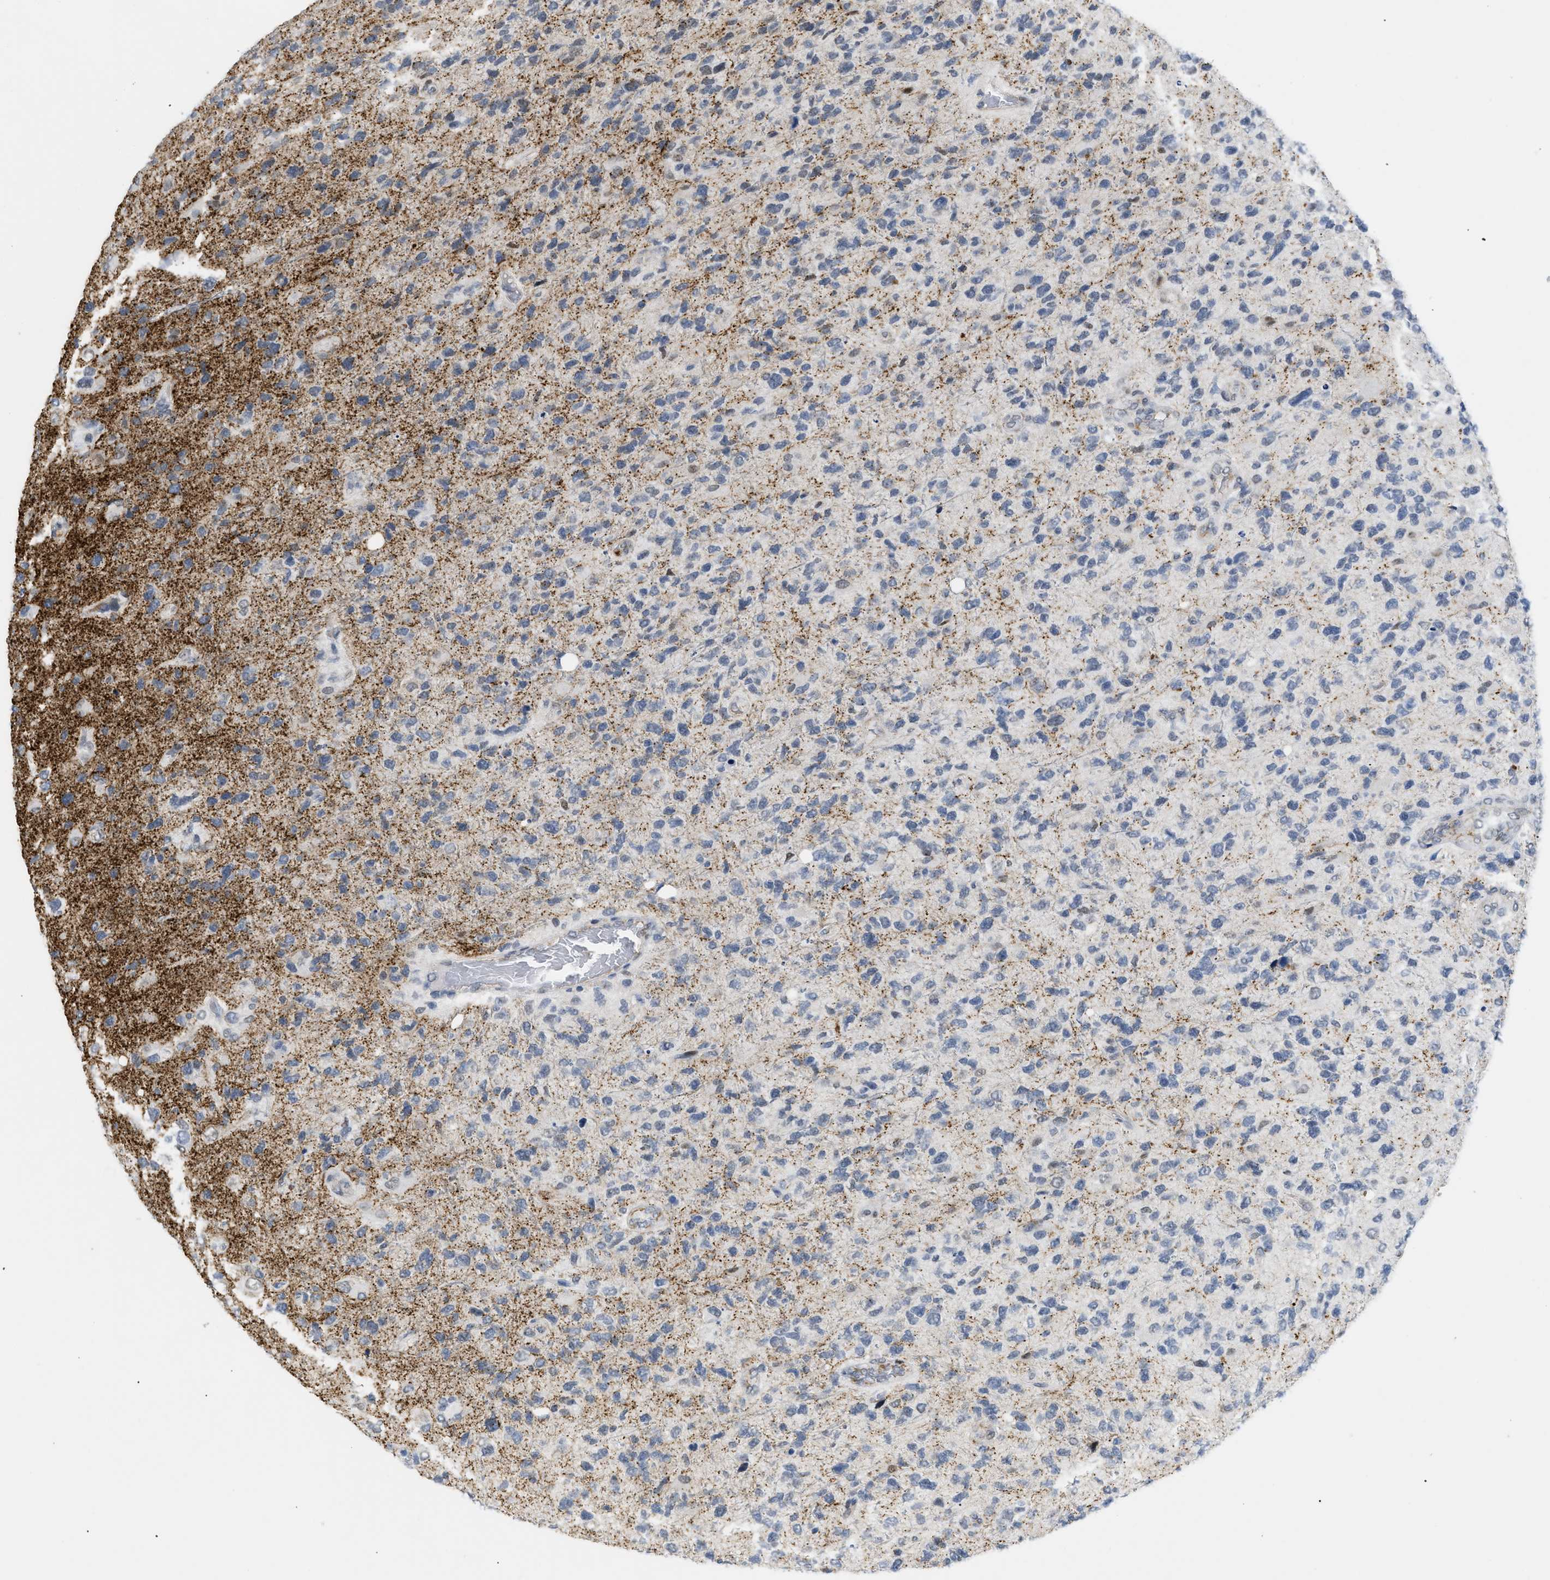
{"staining": {"intensity": "negative", "quantity": "none", "location": "none"}, "tissue": "glioma", "cell_type": "Tumor cells", "image_type": "cancer", "snomed": [{"axis": "morphology", "description": "Glioma, malignant, High grade"}, {"axis": "topography", "description": "Brain"}], "caption": "Protein analysis of malignant high-grade glioma demonstrates no significant positivity in tumor cells.", "gene": "MED1", "patient": {"sex": "female", "age": 58}}